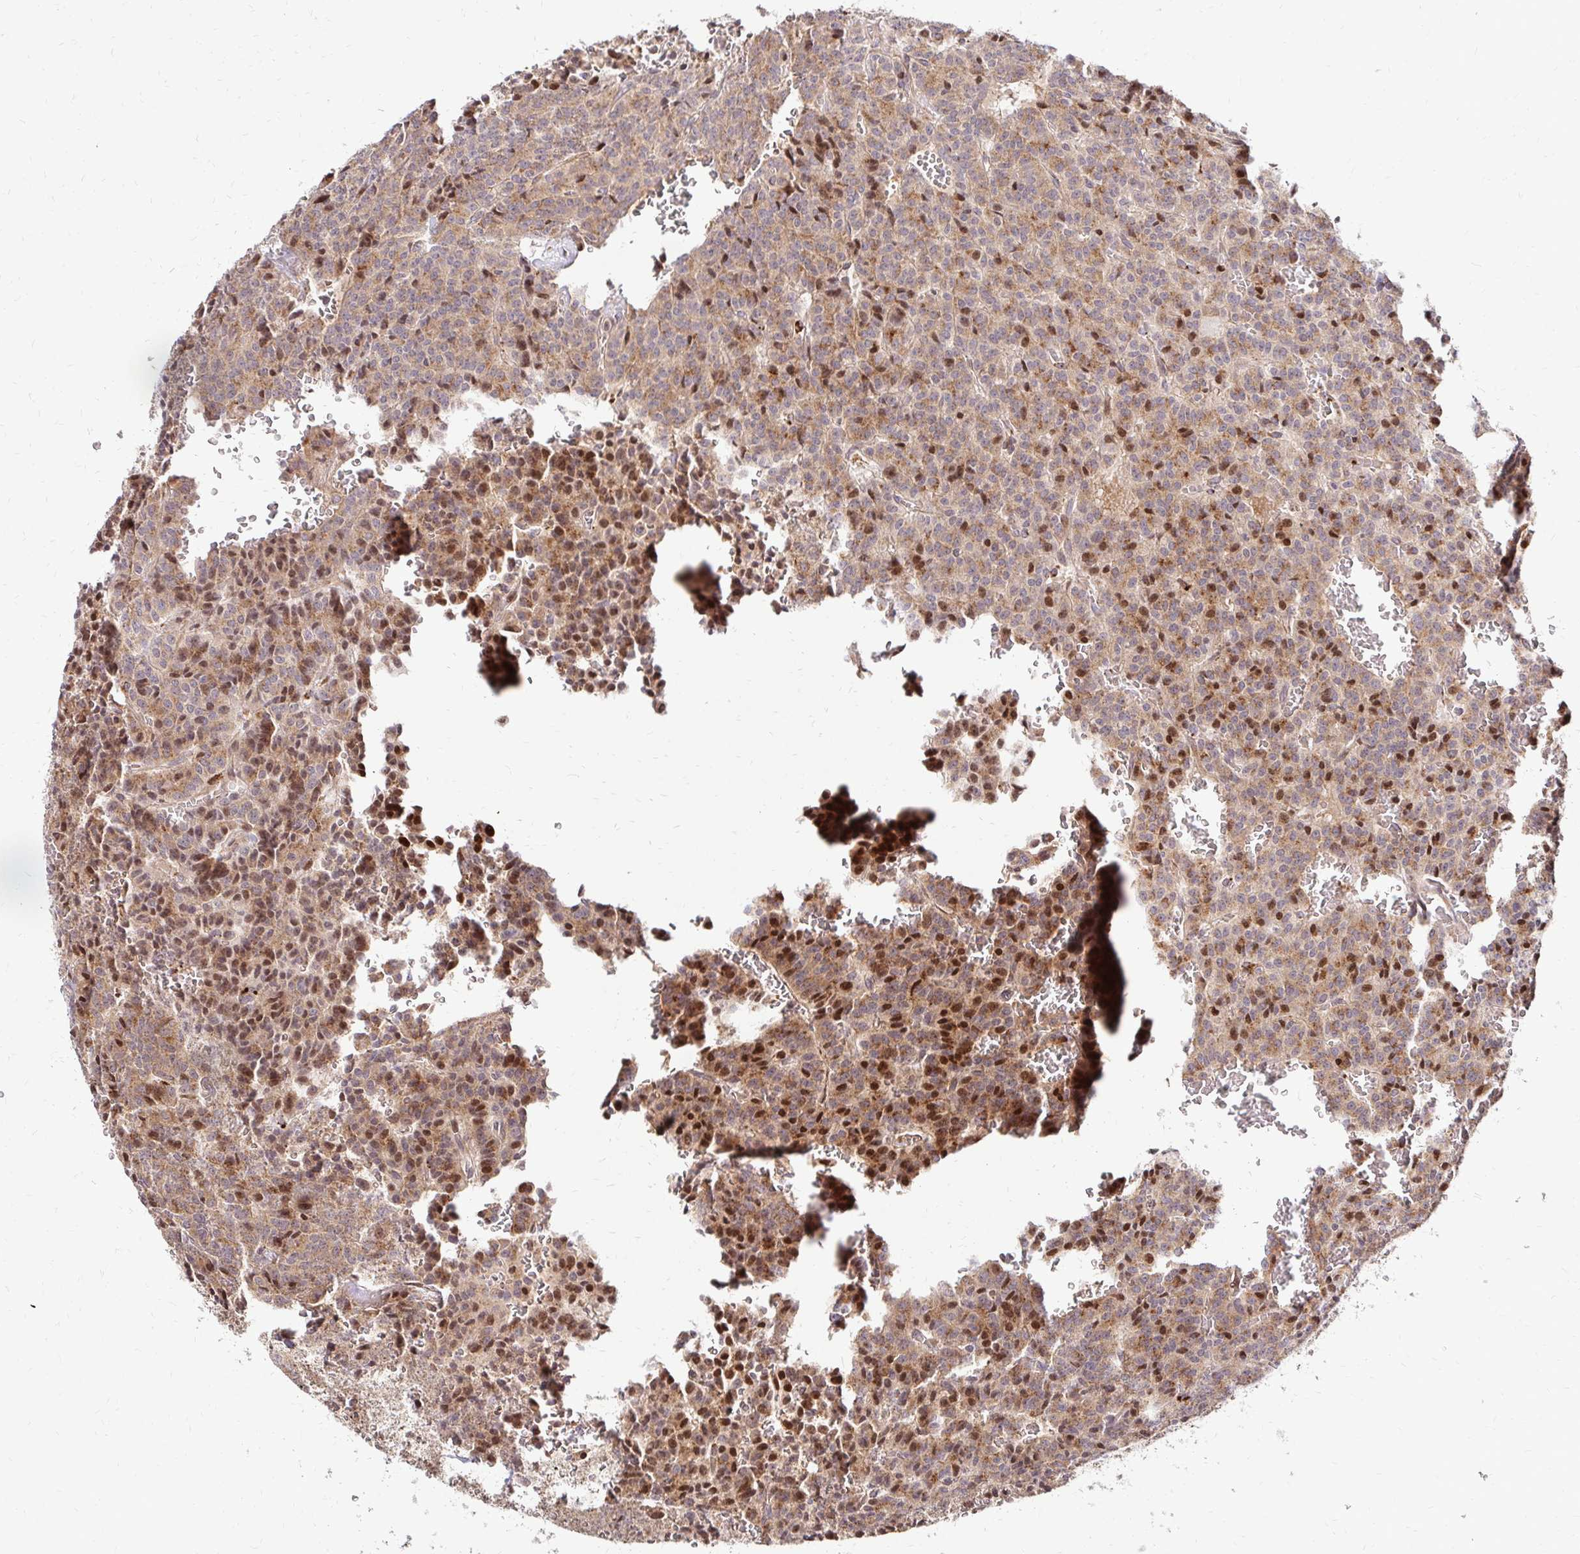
{"staining": {"intensity": "moderate", "quantity": "25%-75%", "location": "cytoplasmic/membranous,nuclear"}, "tissue": "carcinoid", "cell_type": "Tumor cells", "image_type": "cancer", "snomed": [{"axis": "morphology", "description": "Carcinoid, malignant, NOS"}, {"axis": "topography", "description": "Lung"}], "caption": "Immunohistochemistry of carcinoid shows medium levels of moderate cytoplasmic/membranous and nuclear staining in approximately 25%-75% of tumor cells. The staining was performed using DAB (3,3'-diaminobenzidine), with brown indicating positive protein expression. Nuclei are stained blue with hematoxylin.", "gene": "IDUA", "patient": {"sex": "male", "age": 70}}